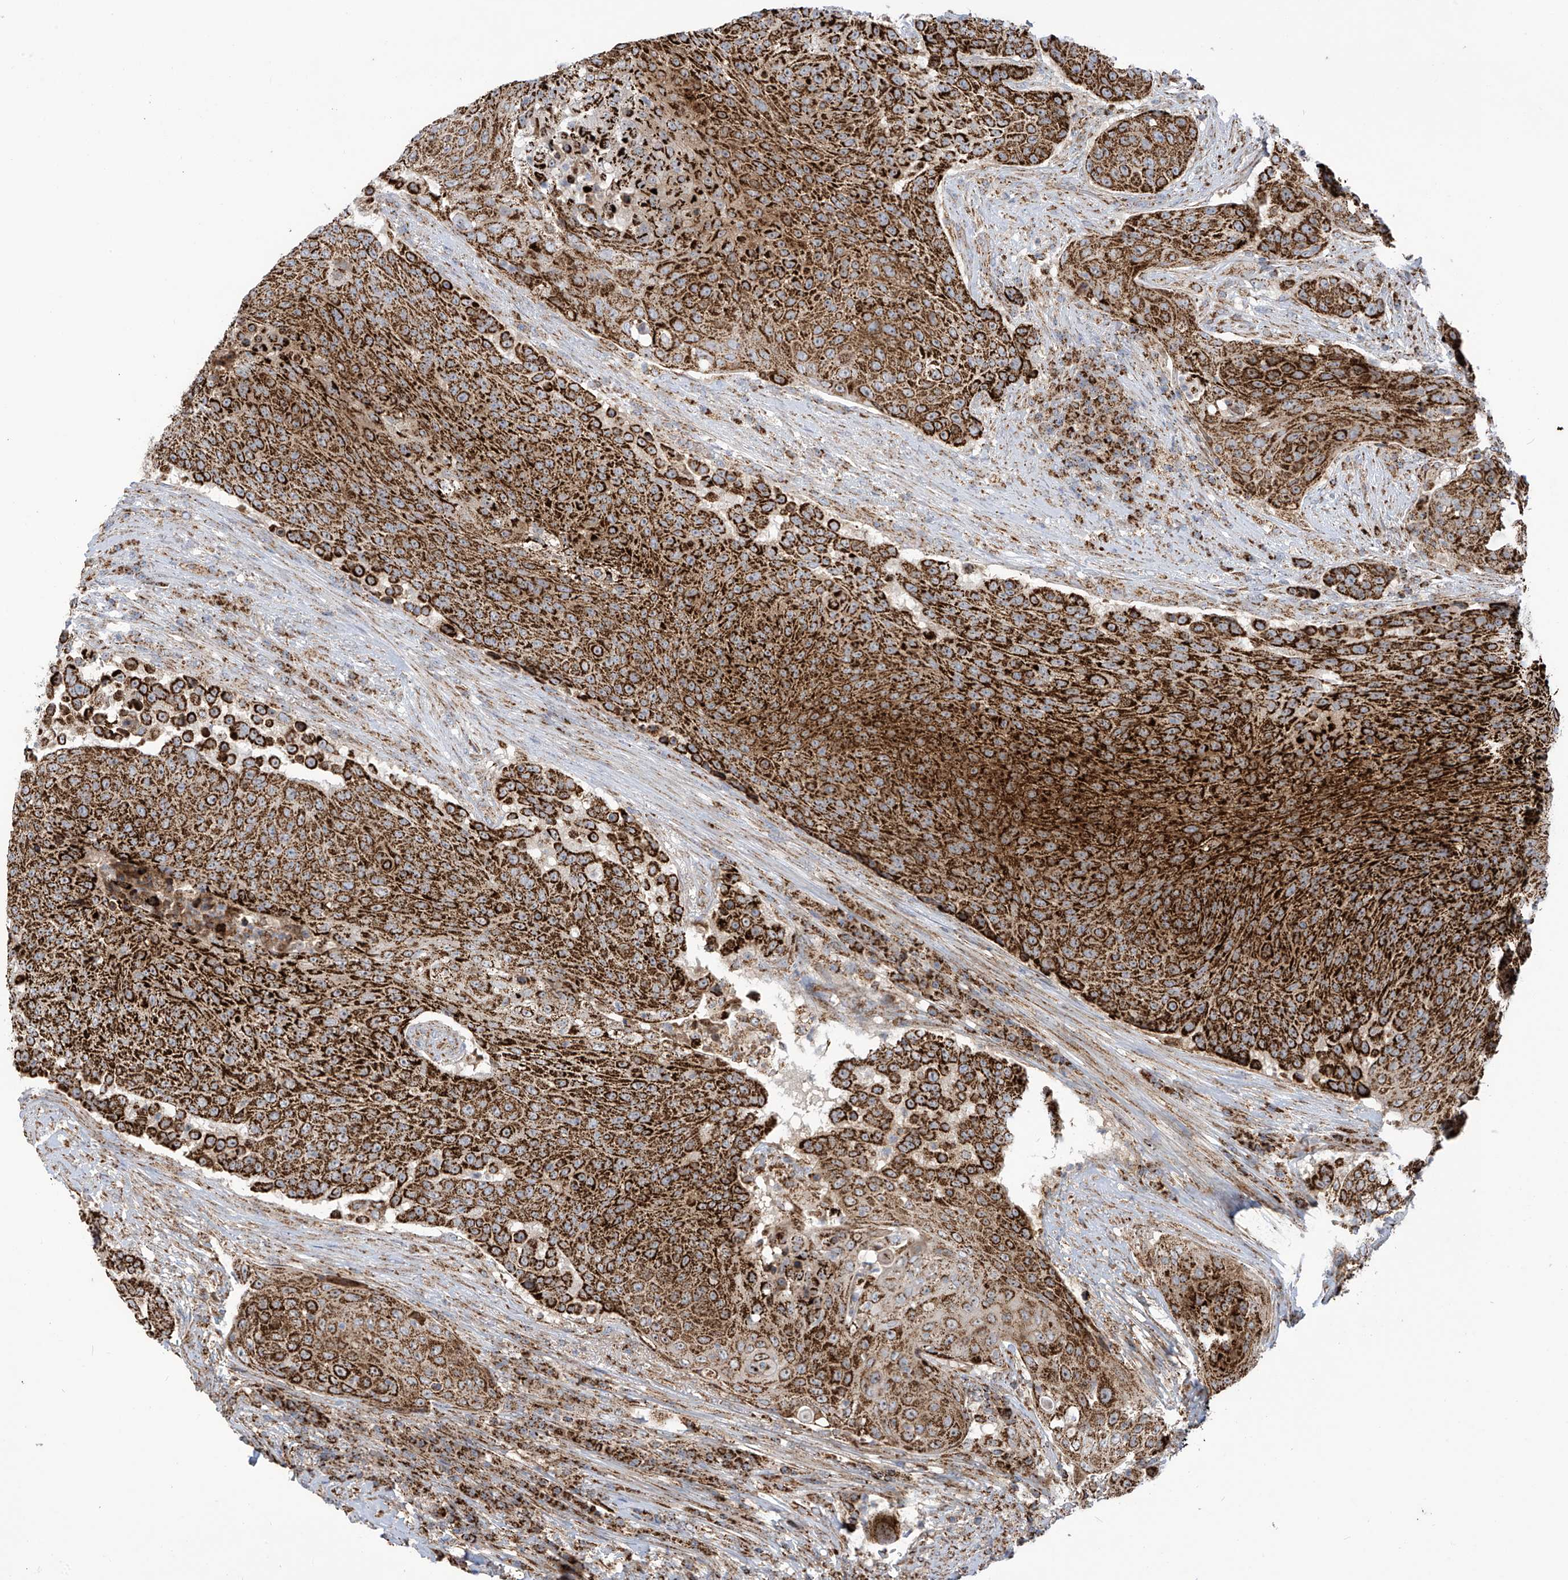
{"staining": {"intensity": "strong", "quantity": ">75%", "location": "cytoplasmic/membranous"}, "tissue": "urothelial cancer", "cell_type": "Tumor cells", "image_type": "cancer", "snomed": [{"axis": "morphology", "description": "Urothelial carcinoma, High grade"}, {"axis": "topography", "description": "Urinary bladder"}], "caption": "This is an image of immunohistochemistry (IHC) staining of urothelial cancer, which shows strong expression in the cytoplasmic/membranous of tumor cells.", "gene": "COX10", "patient": {"sex": "female", "age": 63}}